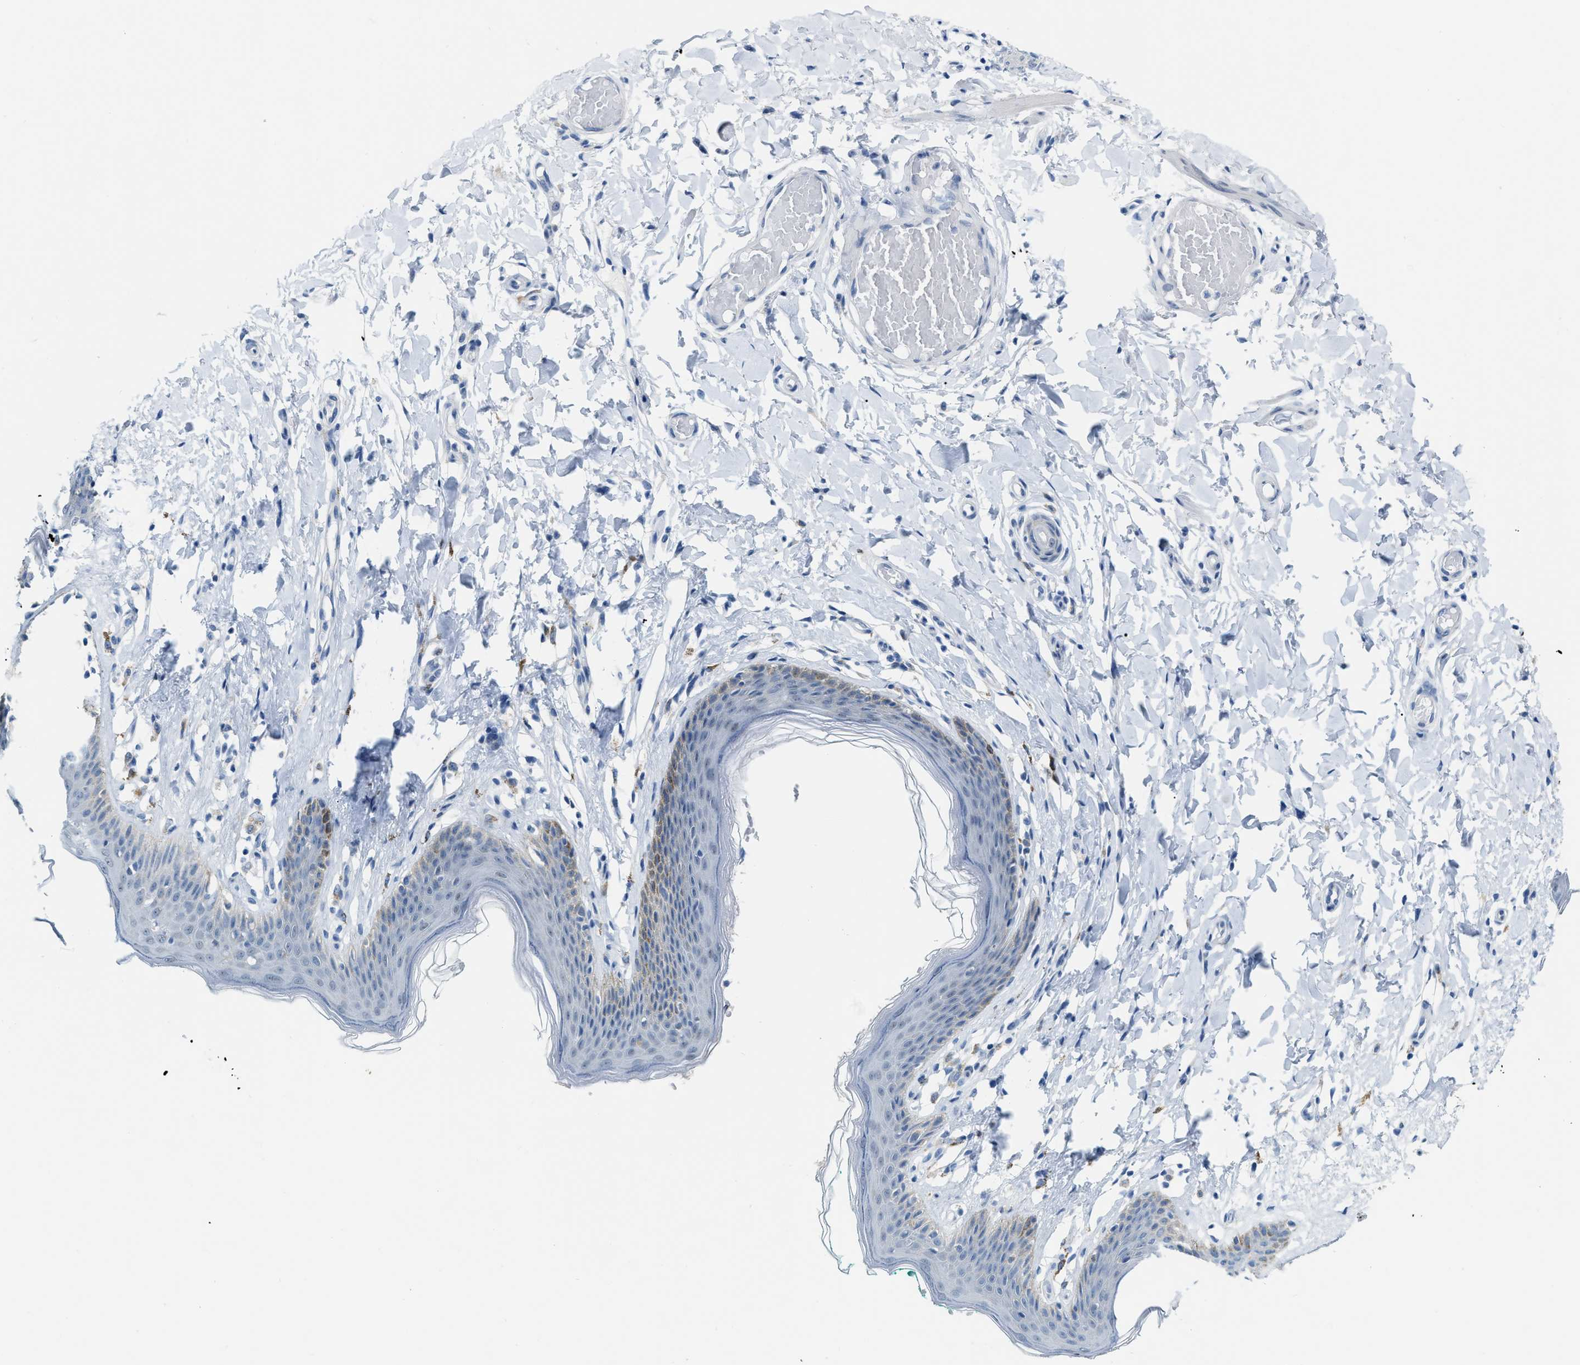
{"staining": {"intensity": "weak", "quantity": "<25%", "location": "cytoplasmic/membranous"}, "tissue": "skin", "cell_type": "Epidermal cells", "image_type": "normal", "snomed": [{"axis": "morphology", "description": "Normal tissue, NOS"}, {"axis": "topography", "description": "Vulva"}], "caption": "Image shows no protein positivity in epidermal cells of unremarkable skin. (Stains: DAB (3,3'-diaminobenzidine) IHC with hematoxylin counter stain, Microscopy: brightfield microscopy at high magnification).", "gene": "PHRF1", "patient": {"sex": "female", "age": 66}}